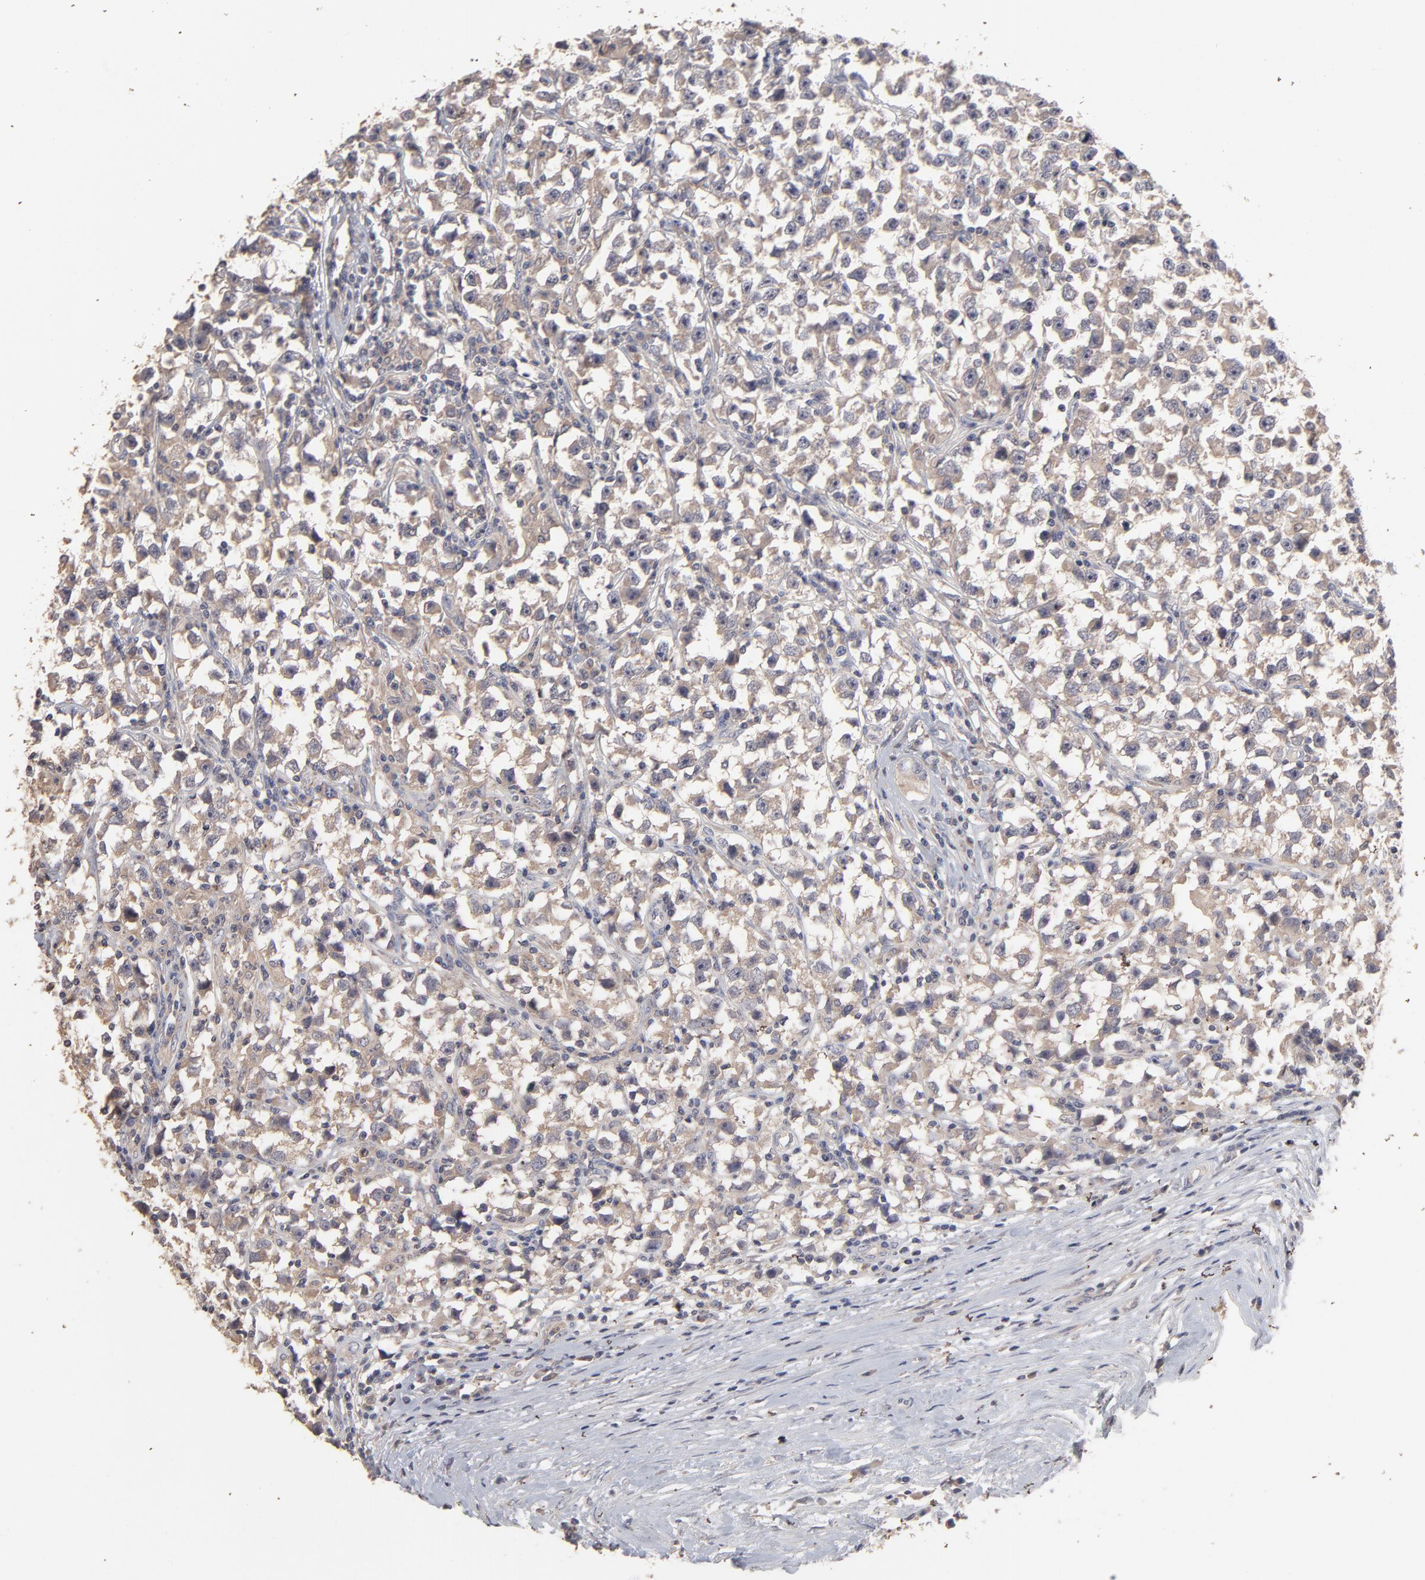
{"staining": {"intensity": "moderate", "quantity": ">75%", "location": "cytoplasmic/membranous"}, "tissue": "testis cancer", "cell_type": "Tumor cells", "image_type": "cancer", "snomed": [{"axis": "morphology", "description": "Seminoma, NOS"}, {"axis": "topography", "description": "Testis"}], "caption": "This is a micrograph of immunohistochemistry (IHC) staining of testis cancer, which shows moderate positivity in the cytoplasmic/membranous of tumor cells.", "gene": "TANGO2", "patient": {"sex": "male", "age": 33}}